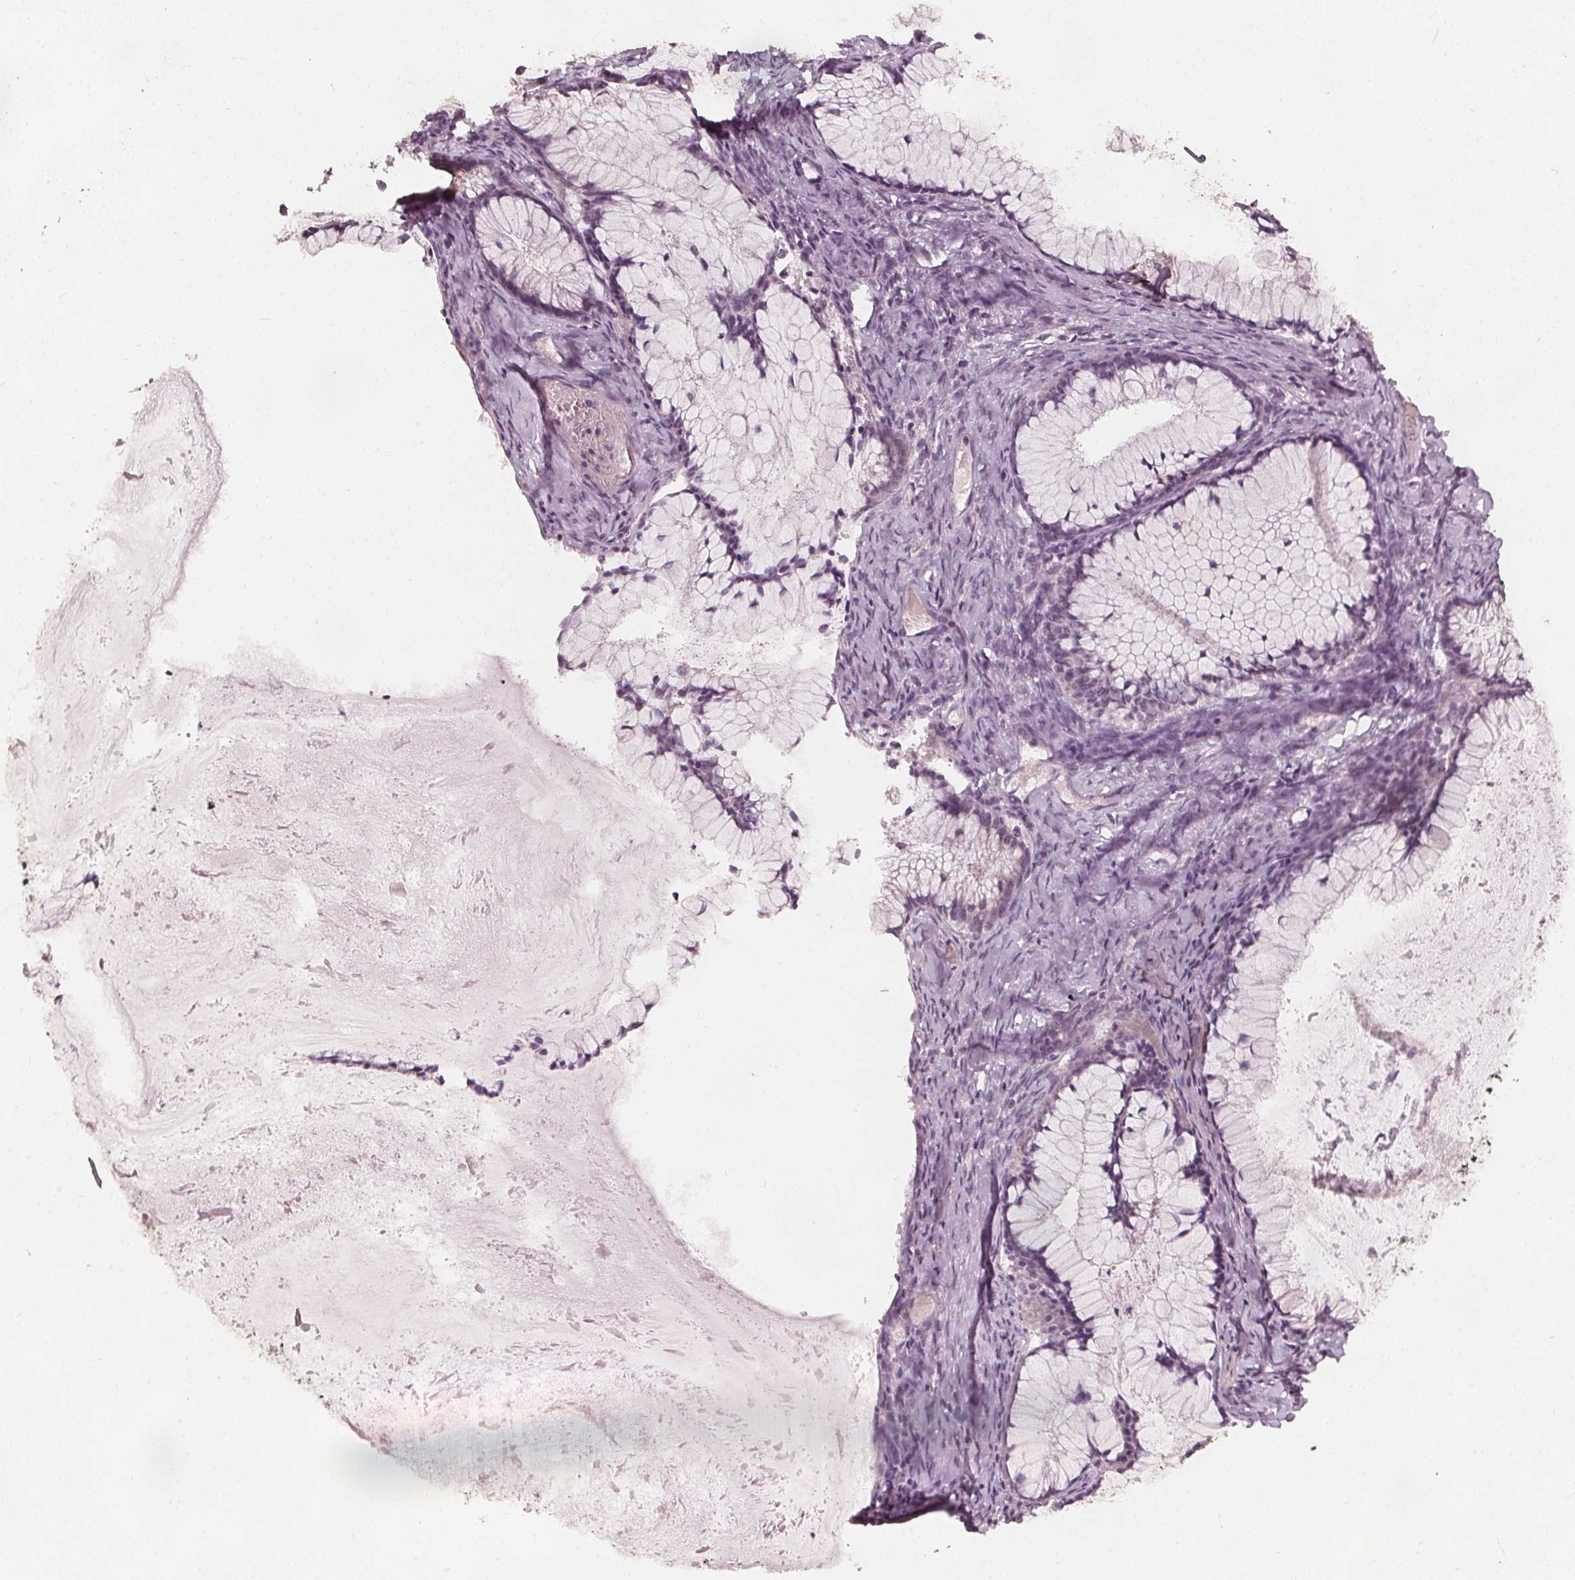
{"staining": {"intensity": "negative", "quantity": "none", "location": "none"}, "tissue": "ovarian cancer", "cell_type": "Tumor cells", "image_type": "cancer", "snomed": [{"axis": "morphology", "description": "Cystadenocarcinoma, mucinous, NOS"}, {"axis": "topography", "description": "Ovary"}], "caption": "The photomicrograph demonstrates no significant expression in tumor cells of ovarian cancer. (DAB (3,3'-diaminobenzidine) immunohistochemistry with hematoxylin counter stain).", "gene": "NPC1L1", "patient": {"sex": "female", "age": 41}}